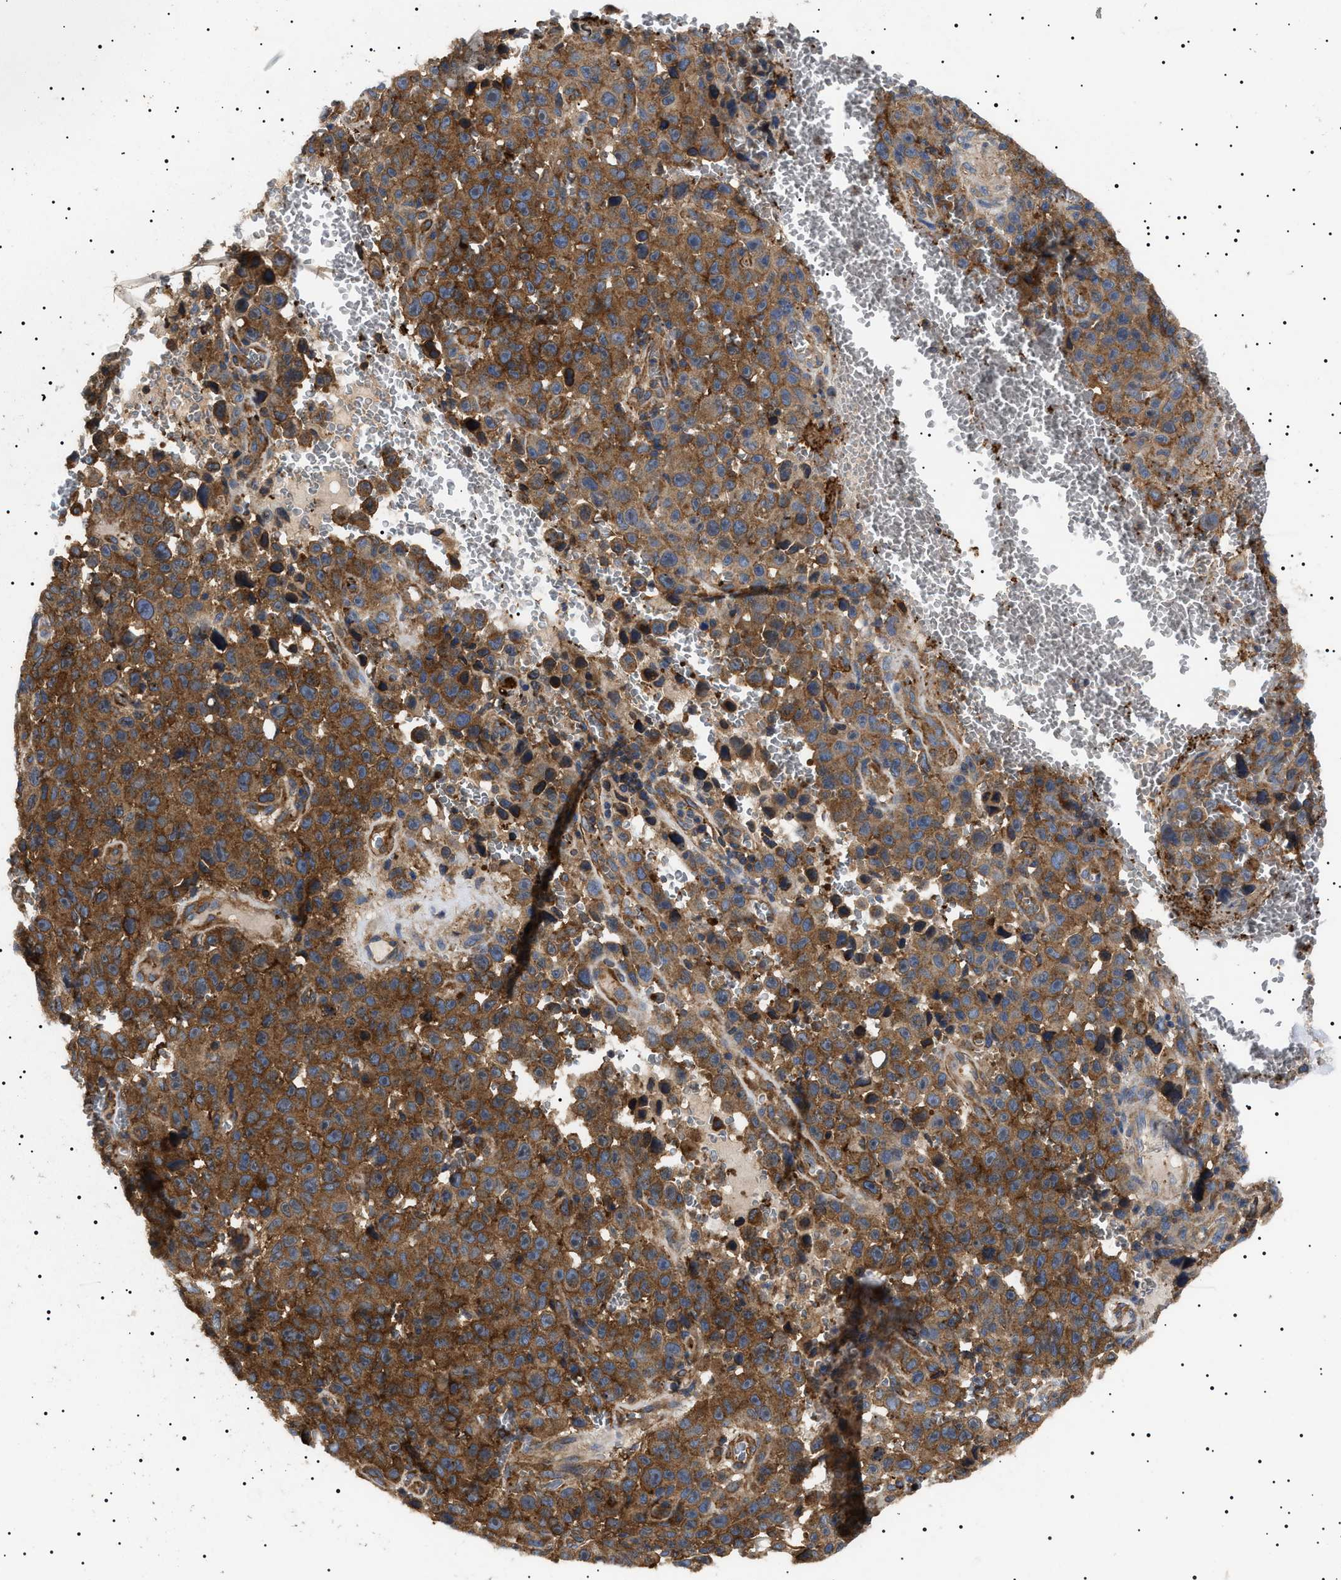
{"staining": {"intensity": "strong", "quantity": ">75%", "location": "cytoplasmic/membranous"}, "tissue": "melanoma", "cell_type": "Tumor cells", "image_type": "cancer", "snomed": [{"axis": "morphology", "description": "Malignant melanoma, NOS"}, {"axis": "topography", "description": "Skin"}], "caption": "Malignant melanoma stained for a protein (brown) displays strong cytoplasmic/membranous positive staining in approximately >75% of tumor cells.", "gene": "TPP2", "patient": {"sex": "female", "age": 82}}